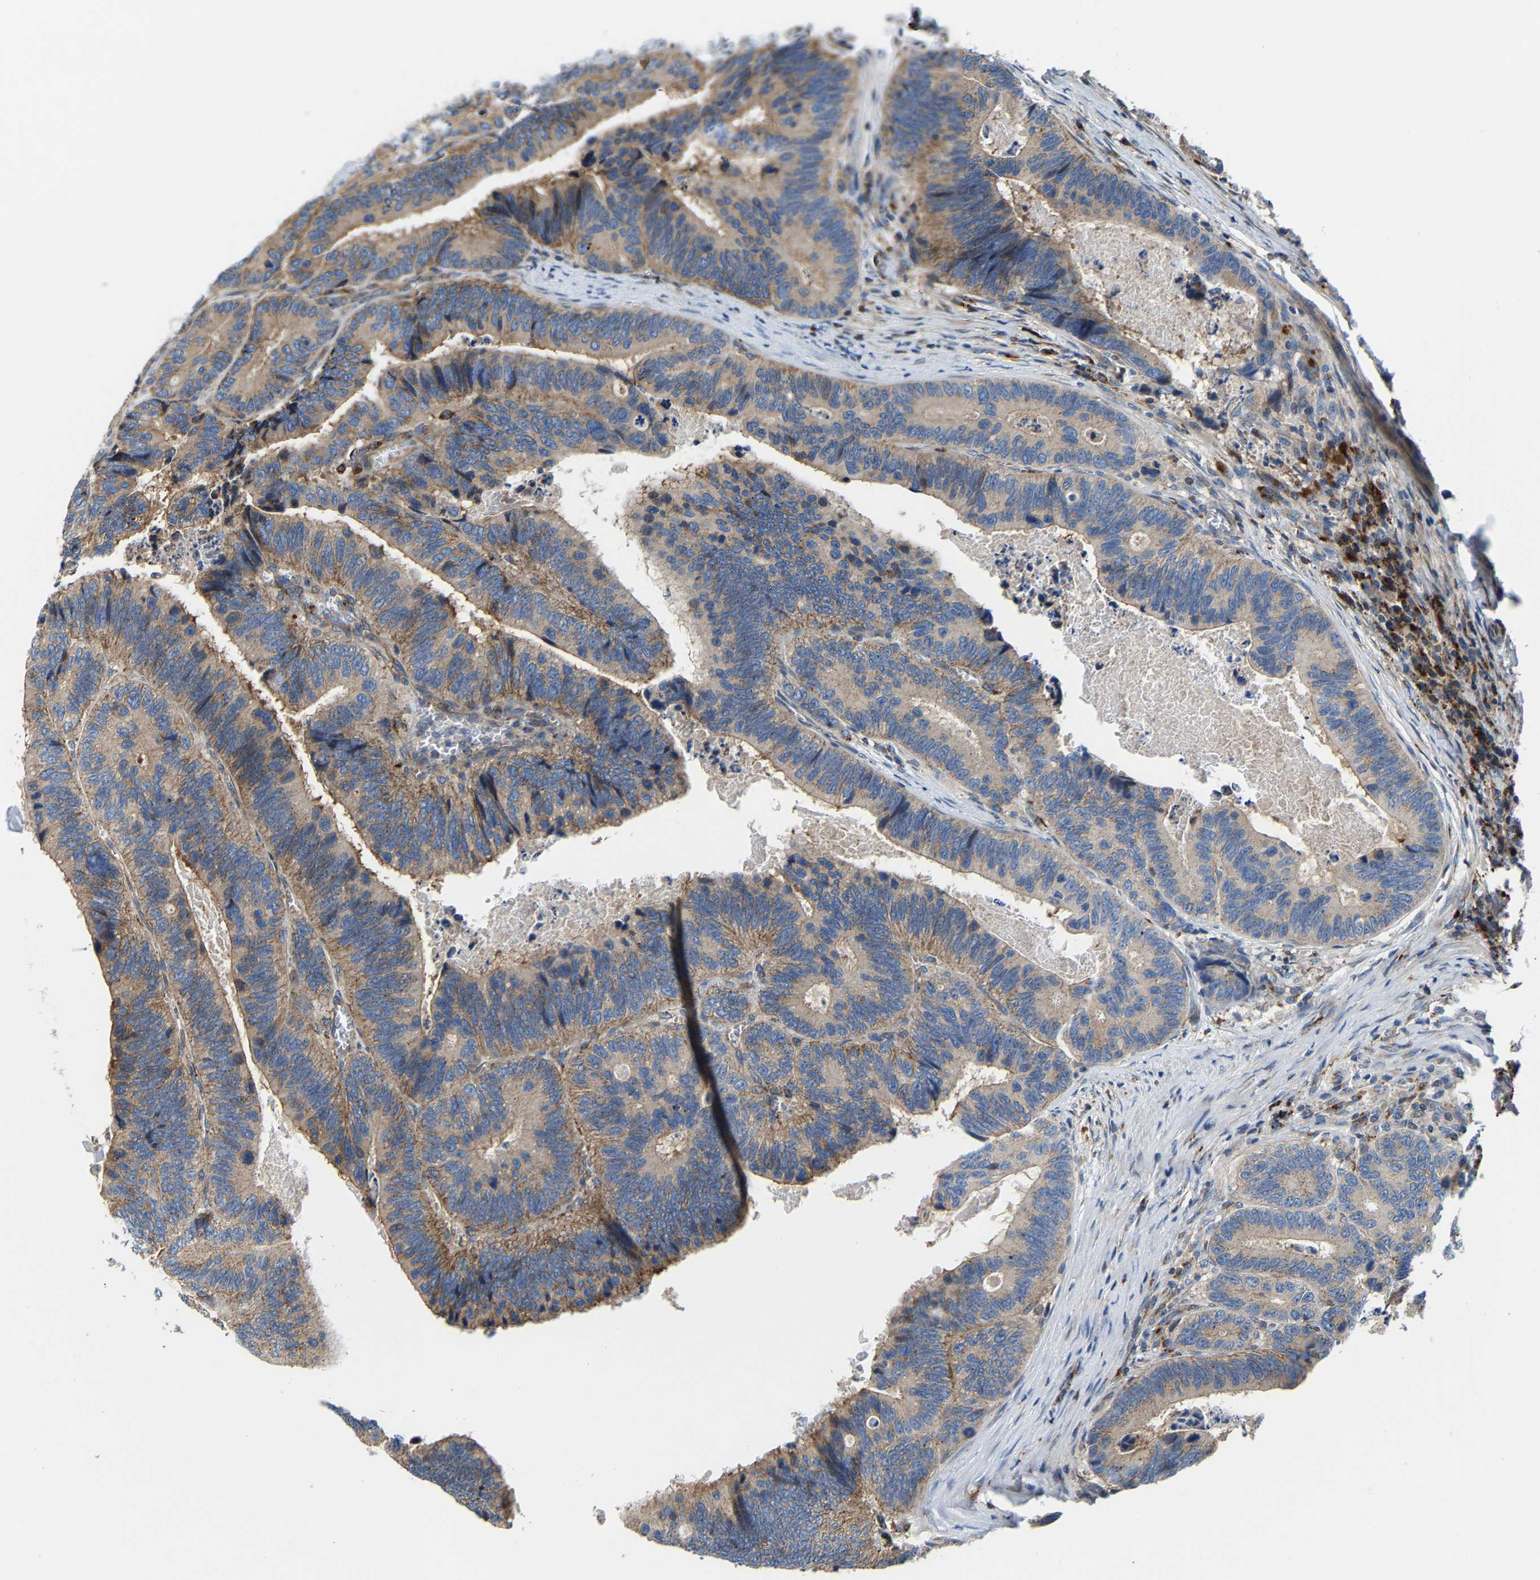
{"staining": {"intensity": "moderate", "quantity": ">75%", "location": "cytoplasmic/membranous"}, "tissue": "colorectal cancer", "cell_type": "Tumor cells", "image_type": "cancer", "snomed": [{"axis": "morphology", "description": "Inflammation, NOS"}, {"axis": "morphology", "description": "Adenocarcinoma, NOS"}, {"axis": "topography", "description": "Colon"}], "caption": "Immunohistochemistry histopathology image of neoplastic tissue: colorectal cancer stained using immunohistochemistry (IHC) reveals medium levels of moderate protein expression localized specifically in the cytoplasmic/membranous of tumor cells, appearing as a cytoplasmic/membranous brown color.", "gene": "DPP7", "patient": {"sex": "male", "age": 72}}